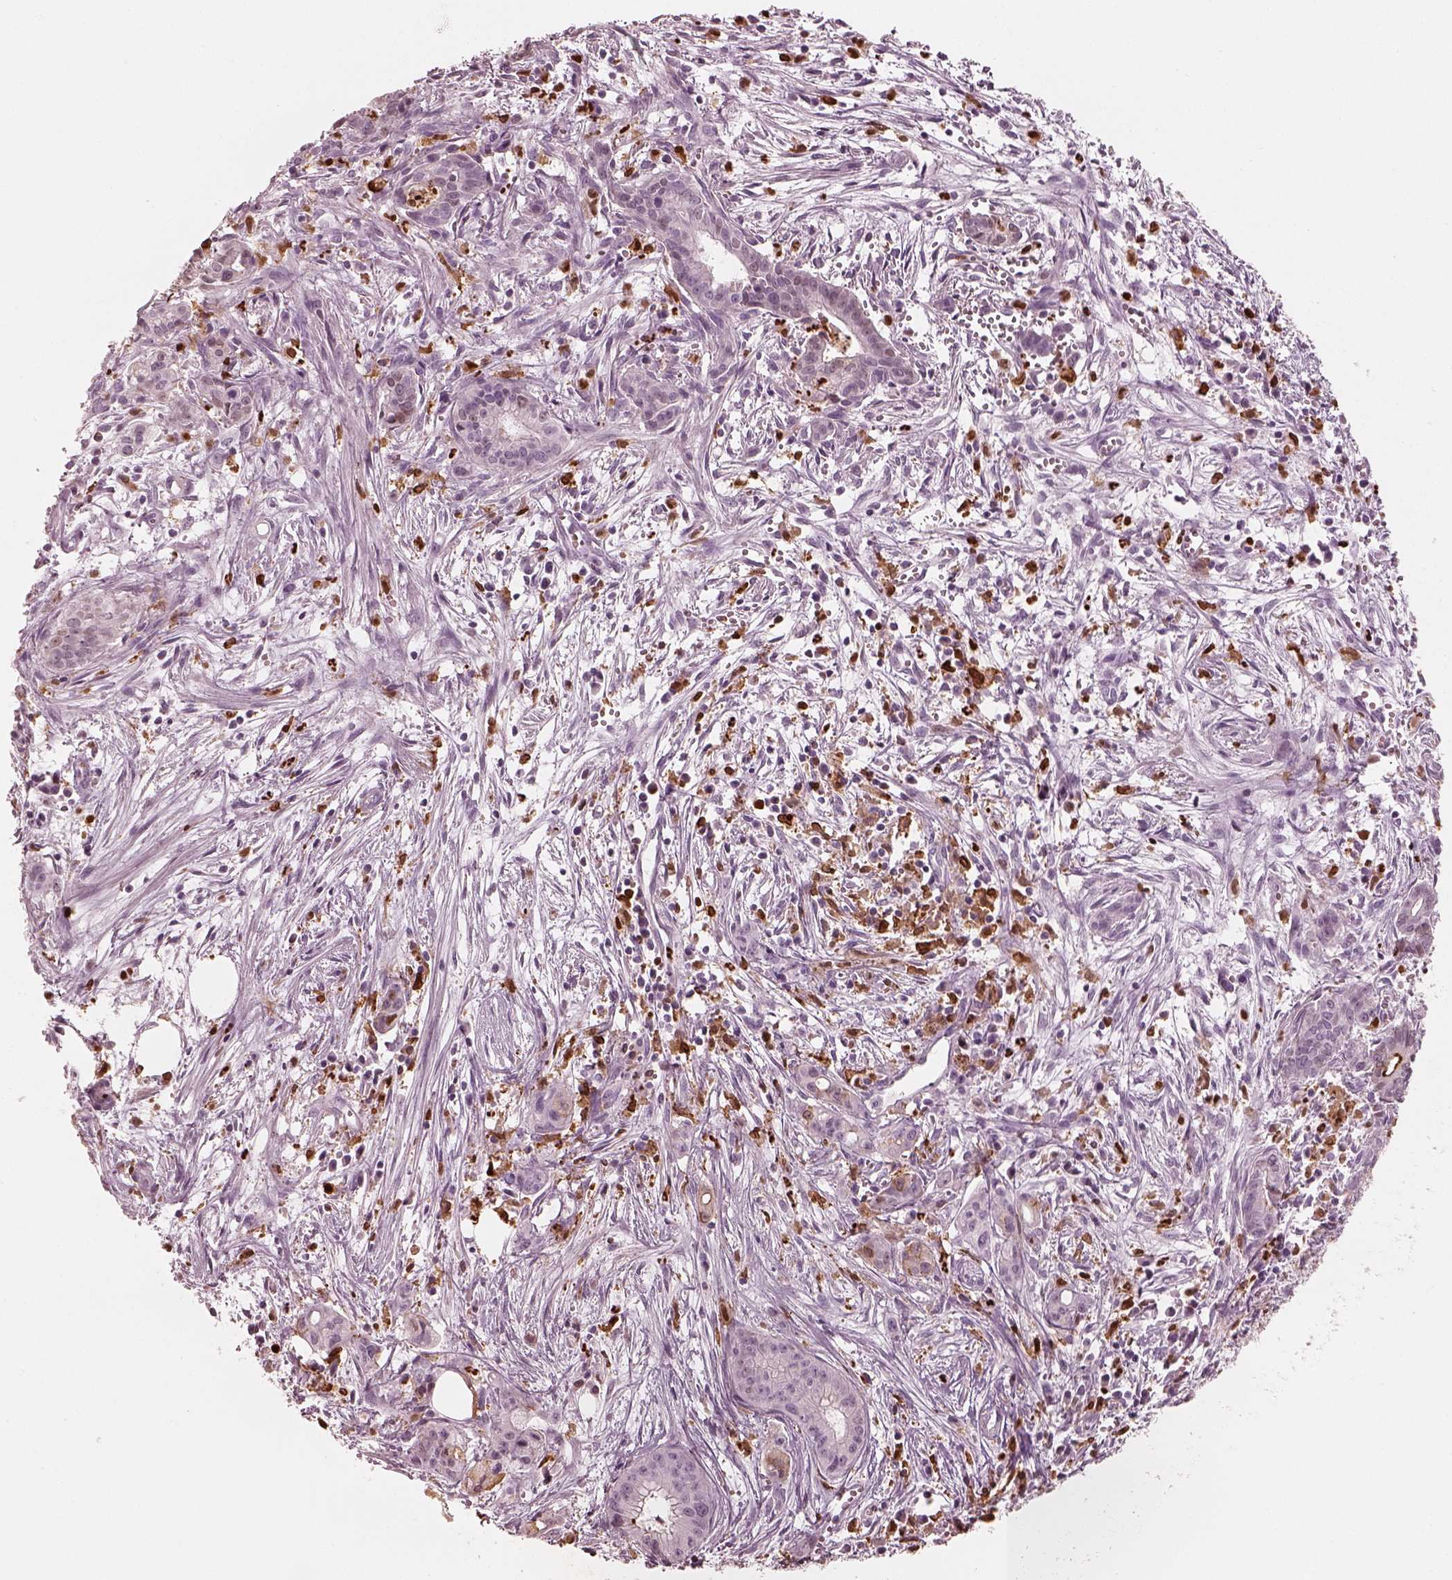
{"staining": {"intensity": "negative", "quantity": "none", "location": "none"}, "tissue": "pancreatic cancer", "cell_type": "Tumor cells", "image_type": "cancer", "snomed": [{"axis": "morphology", "description": "Adenocarcinoma, NOS"}, {"axis": "topography", "description": "Pancreas"}], "caption": "Pancreatic cancer (adenocarcinoma) was stained to show a protein in brown. There is no significant expression in tumor cells.", "gene": "ALOX5", "patient": {"sex": "male", "age": 48}}